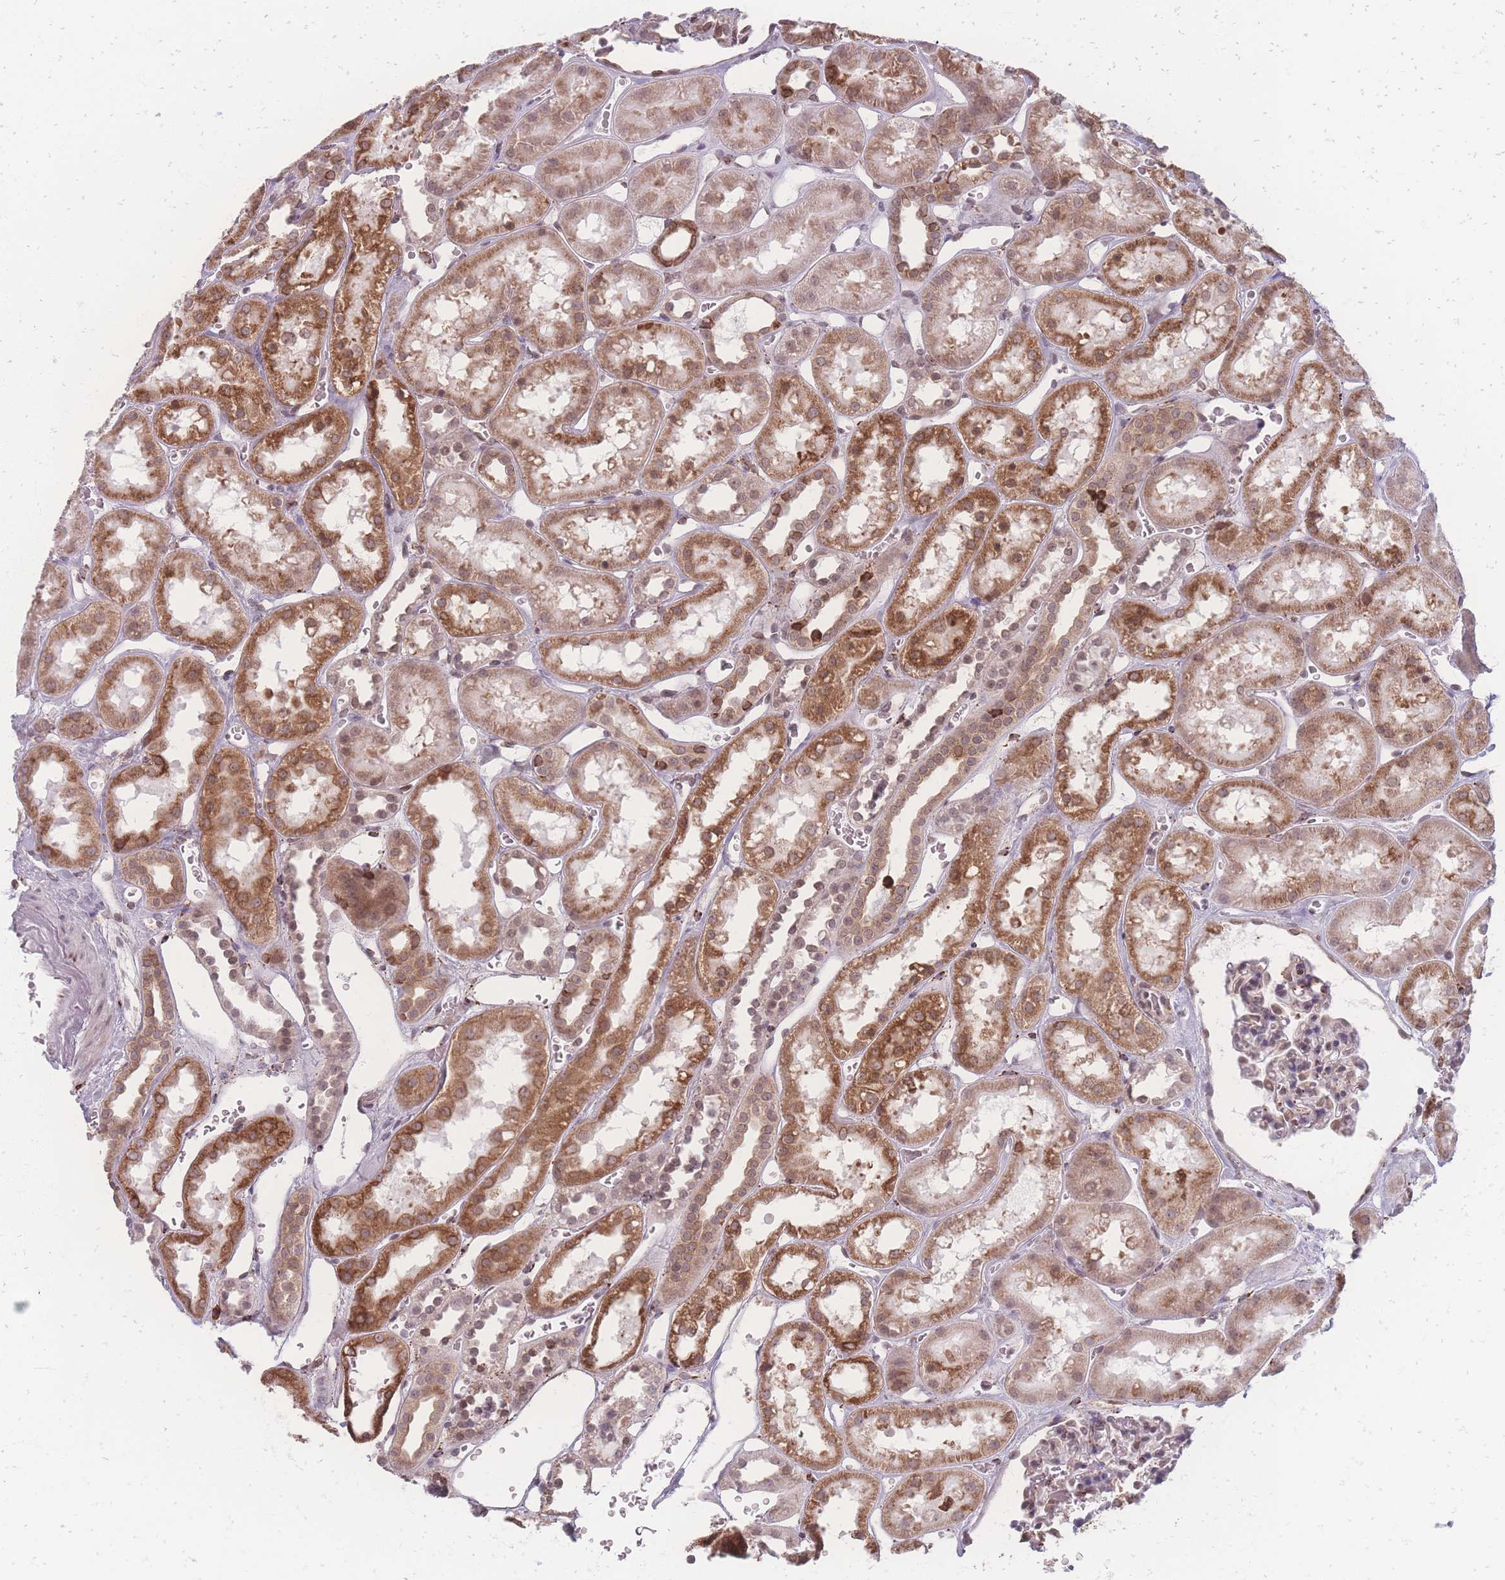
{"staining": {"intensity": "moderate", "quantity": "25%-75%", "location": "nuclear"}, "tissue": "kidney", "cell_type": "Cells in glomeruli", "image_type": "normal", "snomed": [{"axis": "morphology", "description": "Normal tissue, NOS"}, {"axis": "topography", "description": "Kidney"}], "caption": "A brown stain highlights moderate nuclear expression of a protein in cells in glomeruli of normal human kidney. Using DAB (3,3'-diaminobenzidine) (brown) and hematoxylin (blue) stains, captured at high magnification using brightfield microscopy.", "gene": "ZC3H13", "patient": {"sex": "female", "age": 41}}